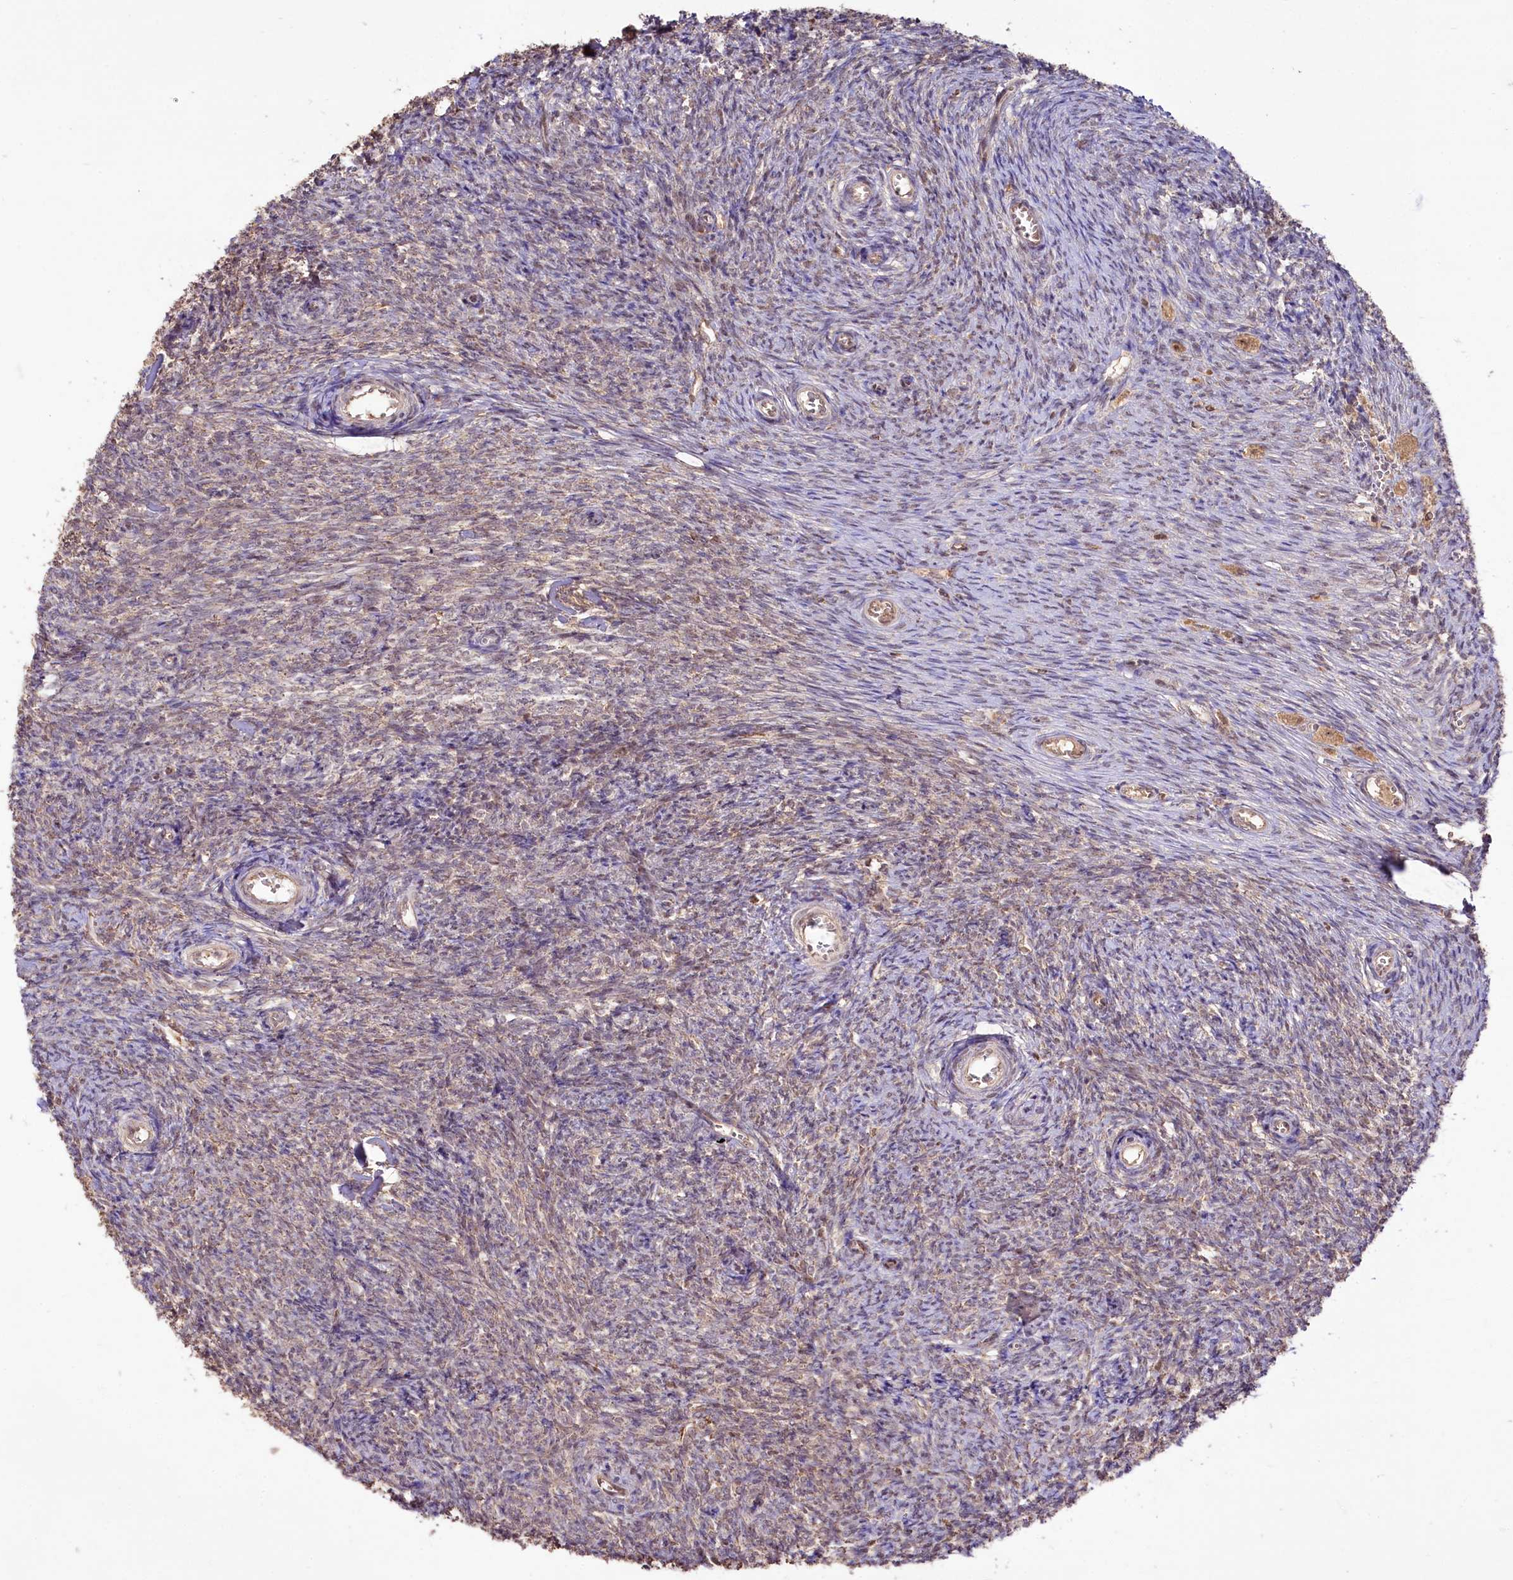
{"staining": {"intensity": "weak", "quantity": "25%-75%", "location": "nuclear"}, "tissue": "ovary", "cell_type": "Ovarian stroma cells", "image_type": "normal", "snomed": [{"axis": "morphology", "description": "Normal tissue, NOS"}, {"axis": "topography", "description": "Ovary"}], "caption": "The micrograph demonstrates staining of normal ovary, revealing weak nuclear protein expression (brown color) within ovarian stroma cells. (DAB = brown stain, brightfield microscopy at high magnification).", "gene": "RRP8", "patient": {"sex": "female", "age": 44}}